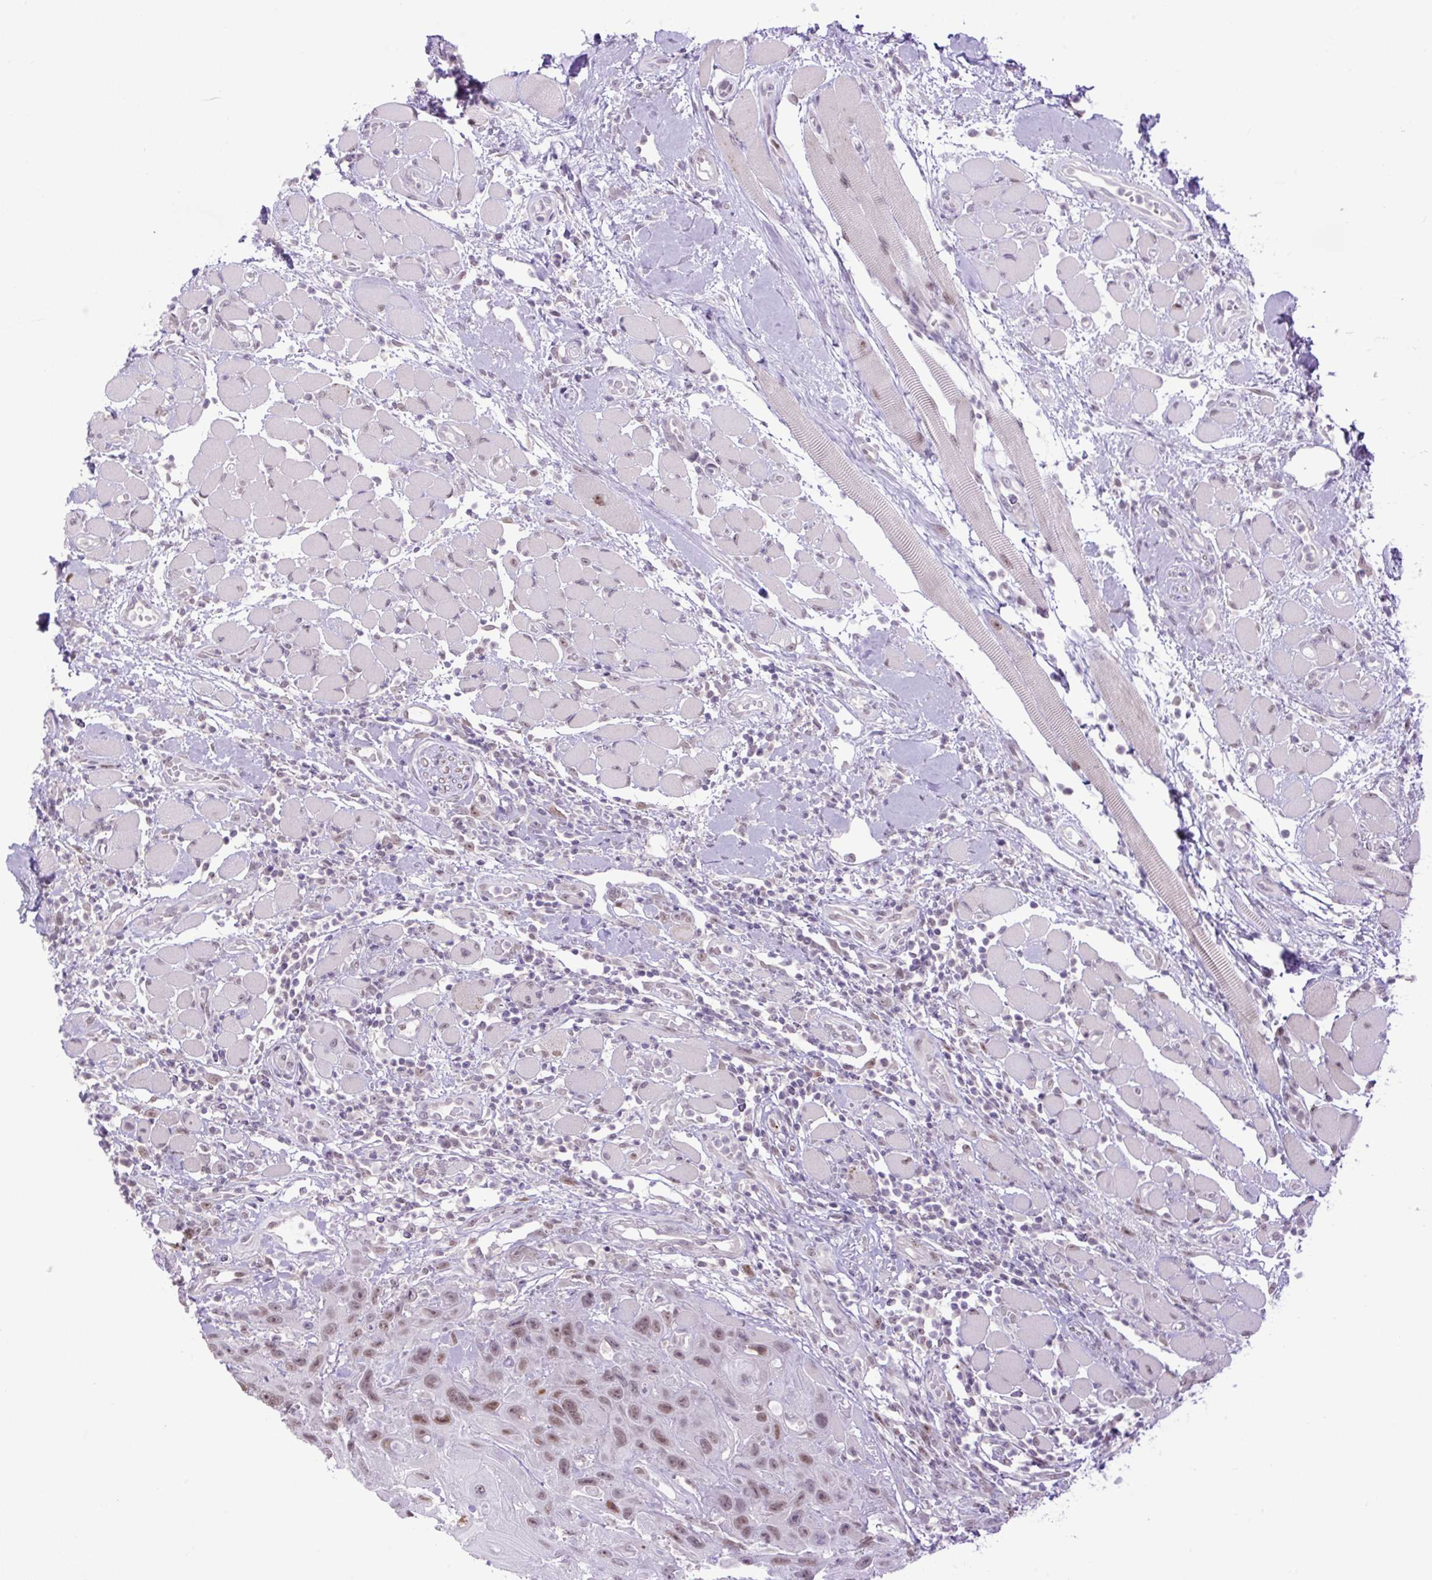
{"staining": {"intensity": "moderate", "quantity": ">75%", "location": "nuclear"}, "tissue": "head and neck cancer", "cell_type": "Tumor cells", "image_type": "cancer", "snomed": [{"axis": "morphology", "description": "Squamous cell carcinoma, NOS"}, {"axis": "topography", "description": "Head-Neck"}], "caption": "This histopathology image reveals IHC staining of human squamous cell carcinoma (head and neck), with medium moderate nuclear positivity in approximately >75% of tumor cells.", "gene": "KPNA1", "patient": {"sex": "female", "age": 59}}